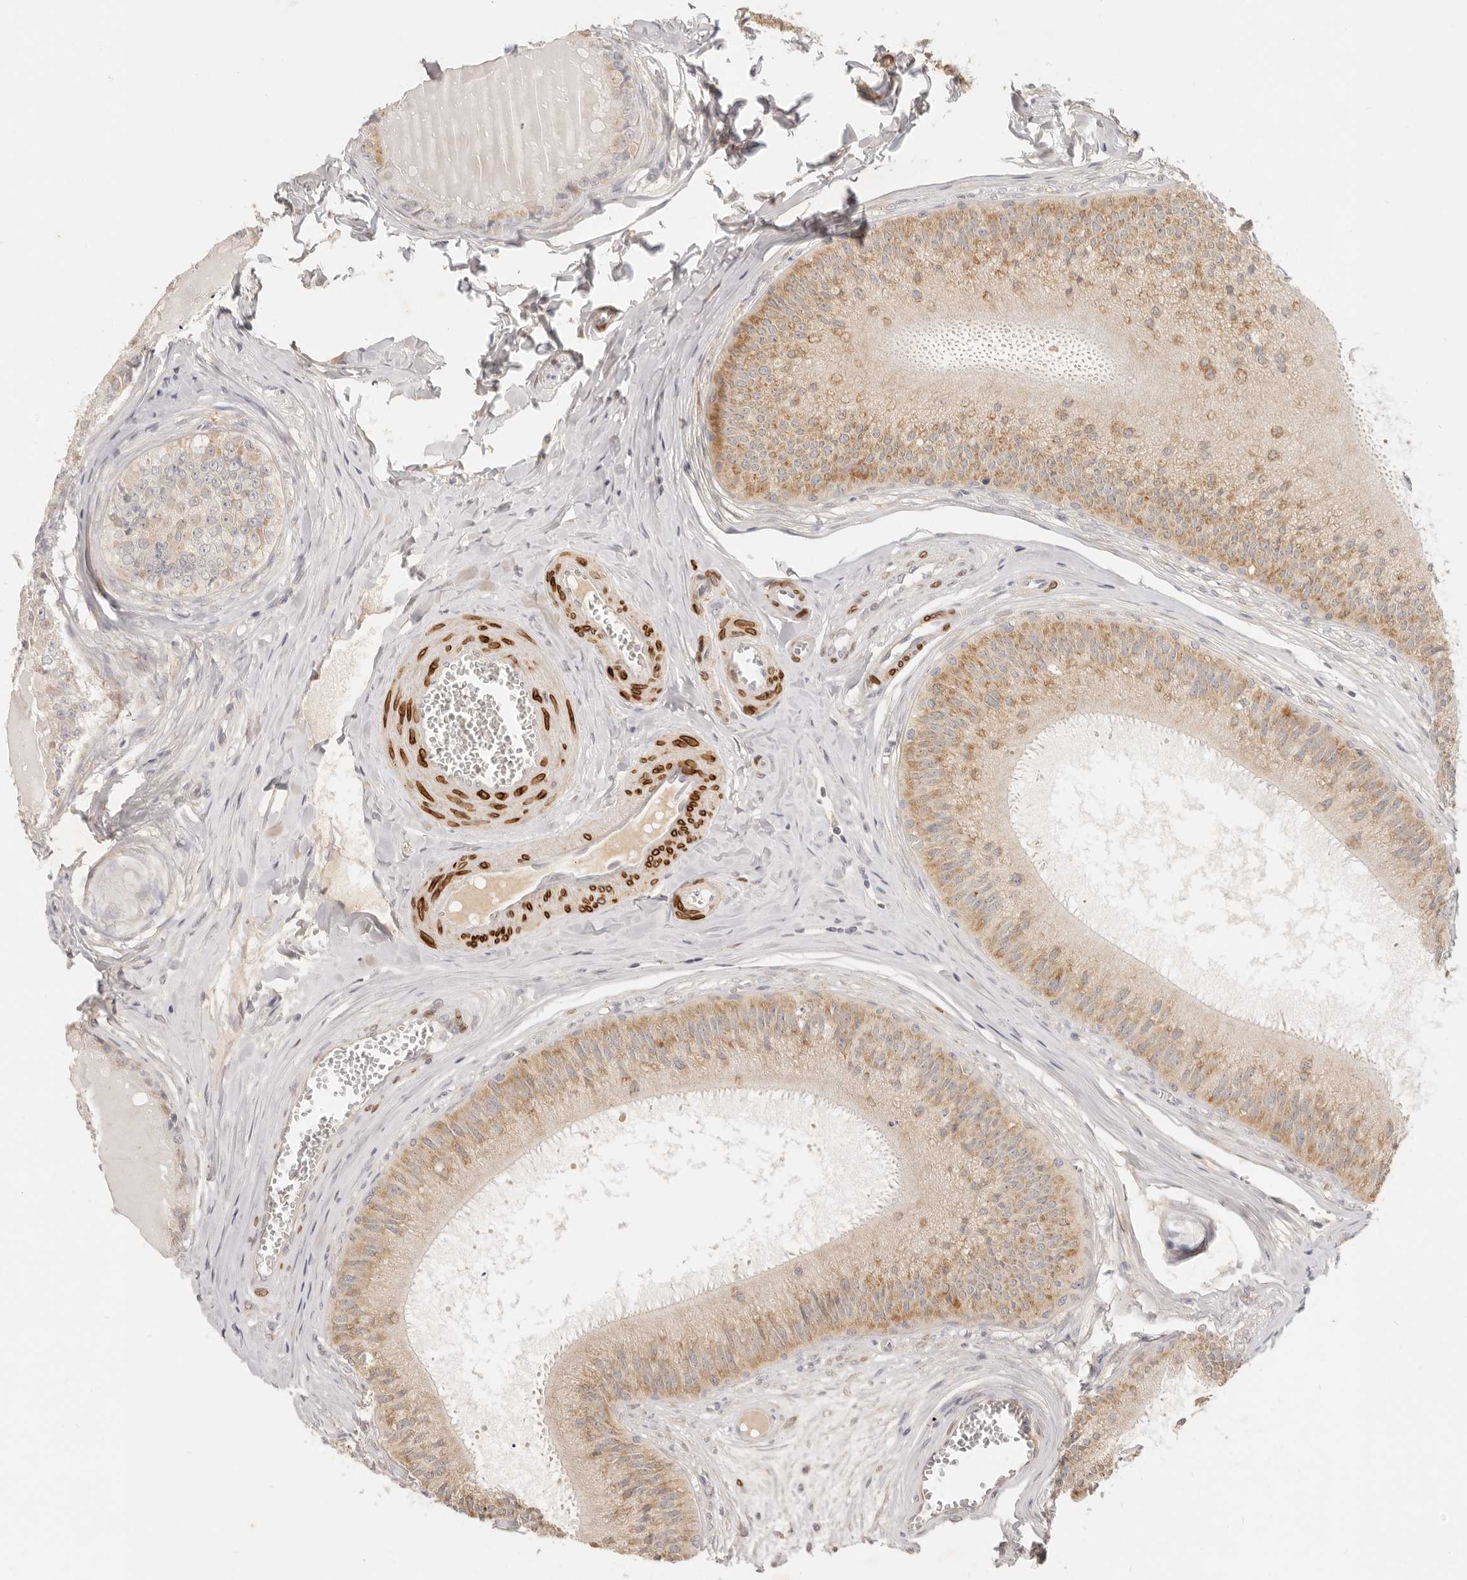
{"staining": {"intensity": "moderate", "quantity": ">75%", "location": "cytoplasmic/membranous"}, "tissue": "epididymis", "cell_type": "Glandular cells", "image_type": "normal", "snomed": [{"axis": "morphology", "description": "Normal tissue, NOS"}, {"axis": "topography", "description": "Epididymis"}], "caption": "Protein expression analysis of normal epididymis shows moderate cytoplasmic/membranous expression in approximately >75% of glandular cells.", "gene": "PABPC4", "patient": {"sex": "male", "age": 31}}